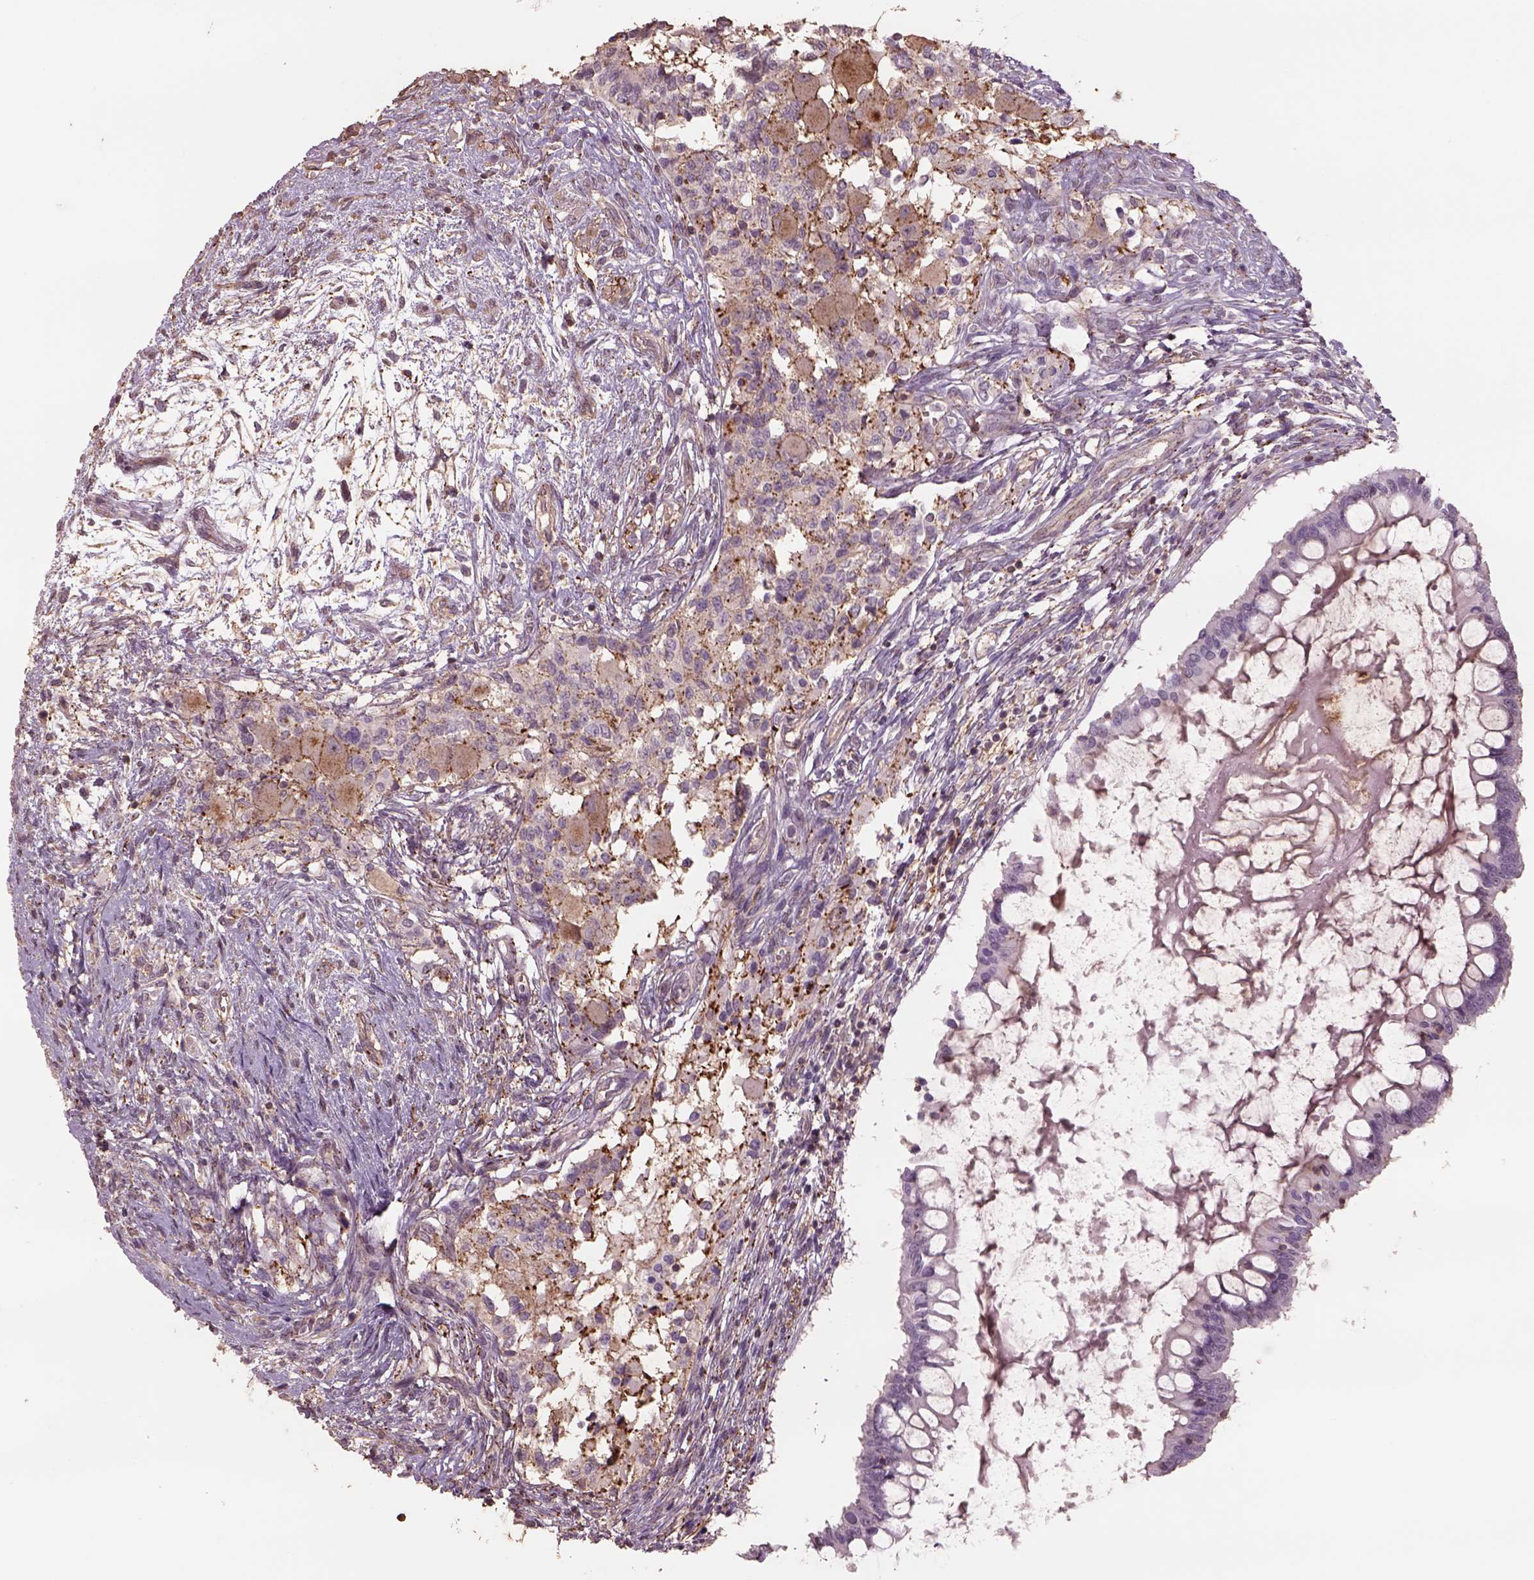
{"staining": {"intensity": "negative", "quantity": "none", "location": "none"}, "tissue": "testis cancer", "cell_type": "Tumor cells", "image_type": "cancer", "snomed": [{"axis": "morphology", "description": "Carcinoma, Embryonal, NOS"}, {"axis": "topography", "description": "Testis"}], "caption": "High magnification brightfield microscopy of embryonal carcinoma (testis) stained with DAB (brown) and counterstained with hematoxylin (blue): tumor cells show no significant expression. (DAB (3,3'-diaminobenzidine) IHC visualized using brightfield microscopy, high magnification).", "gene": "LIN7A", "patient": {"sex": "male", "age": 37}}